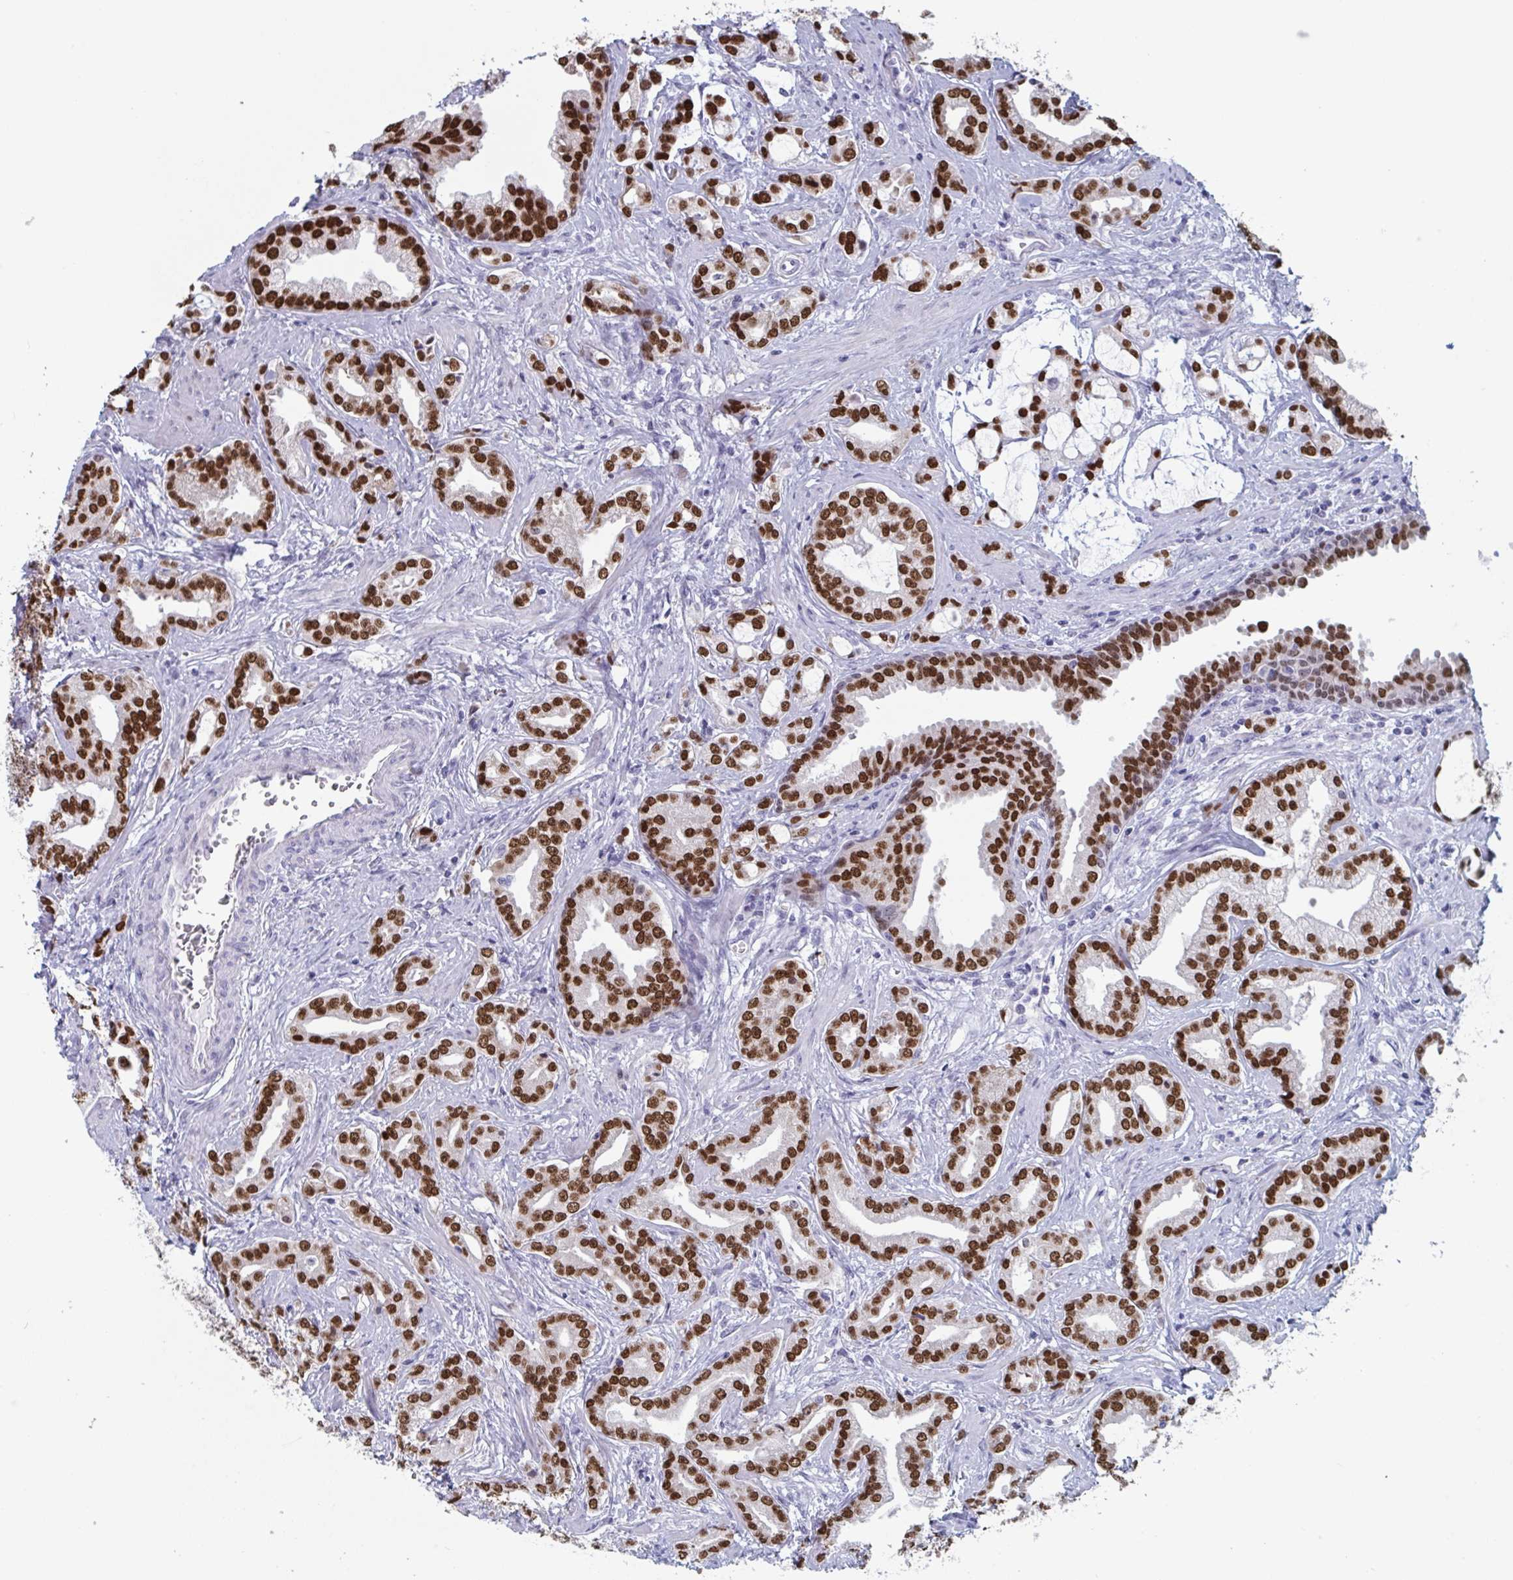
{"staining": {"intensity": "strong", "quantity": ">75%", "location": "nuclear"}, "tissue": "prostate cancer", "cell_type": "Tumor cells", "image_type": "cancer", "snomed": [{"axis": "morphology", "description": "Adenocarcinoma, Medium grade"}, {"axis": "topography", "description": "Prostate"}], "caption": "Prostate cancer stained with a brown dye displays strong nuclear positive expression in about >75% of tumor cells.", "gene": "FOXA1", "patient": {"sex": "male", "age": 57}}